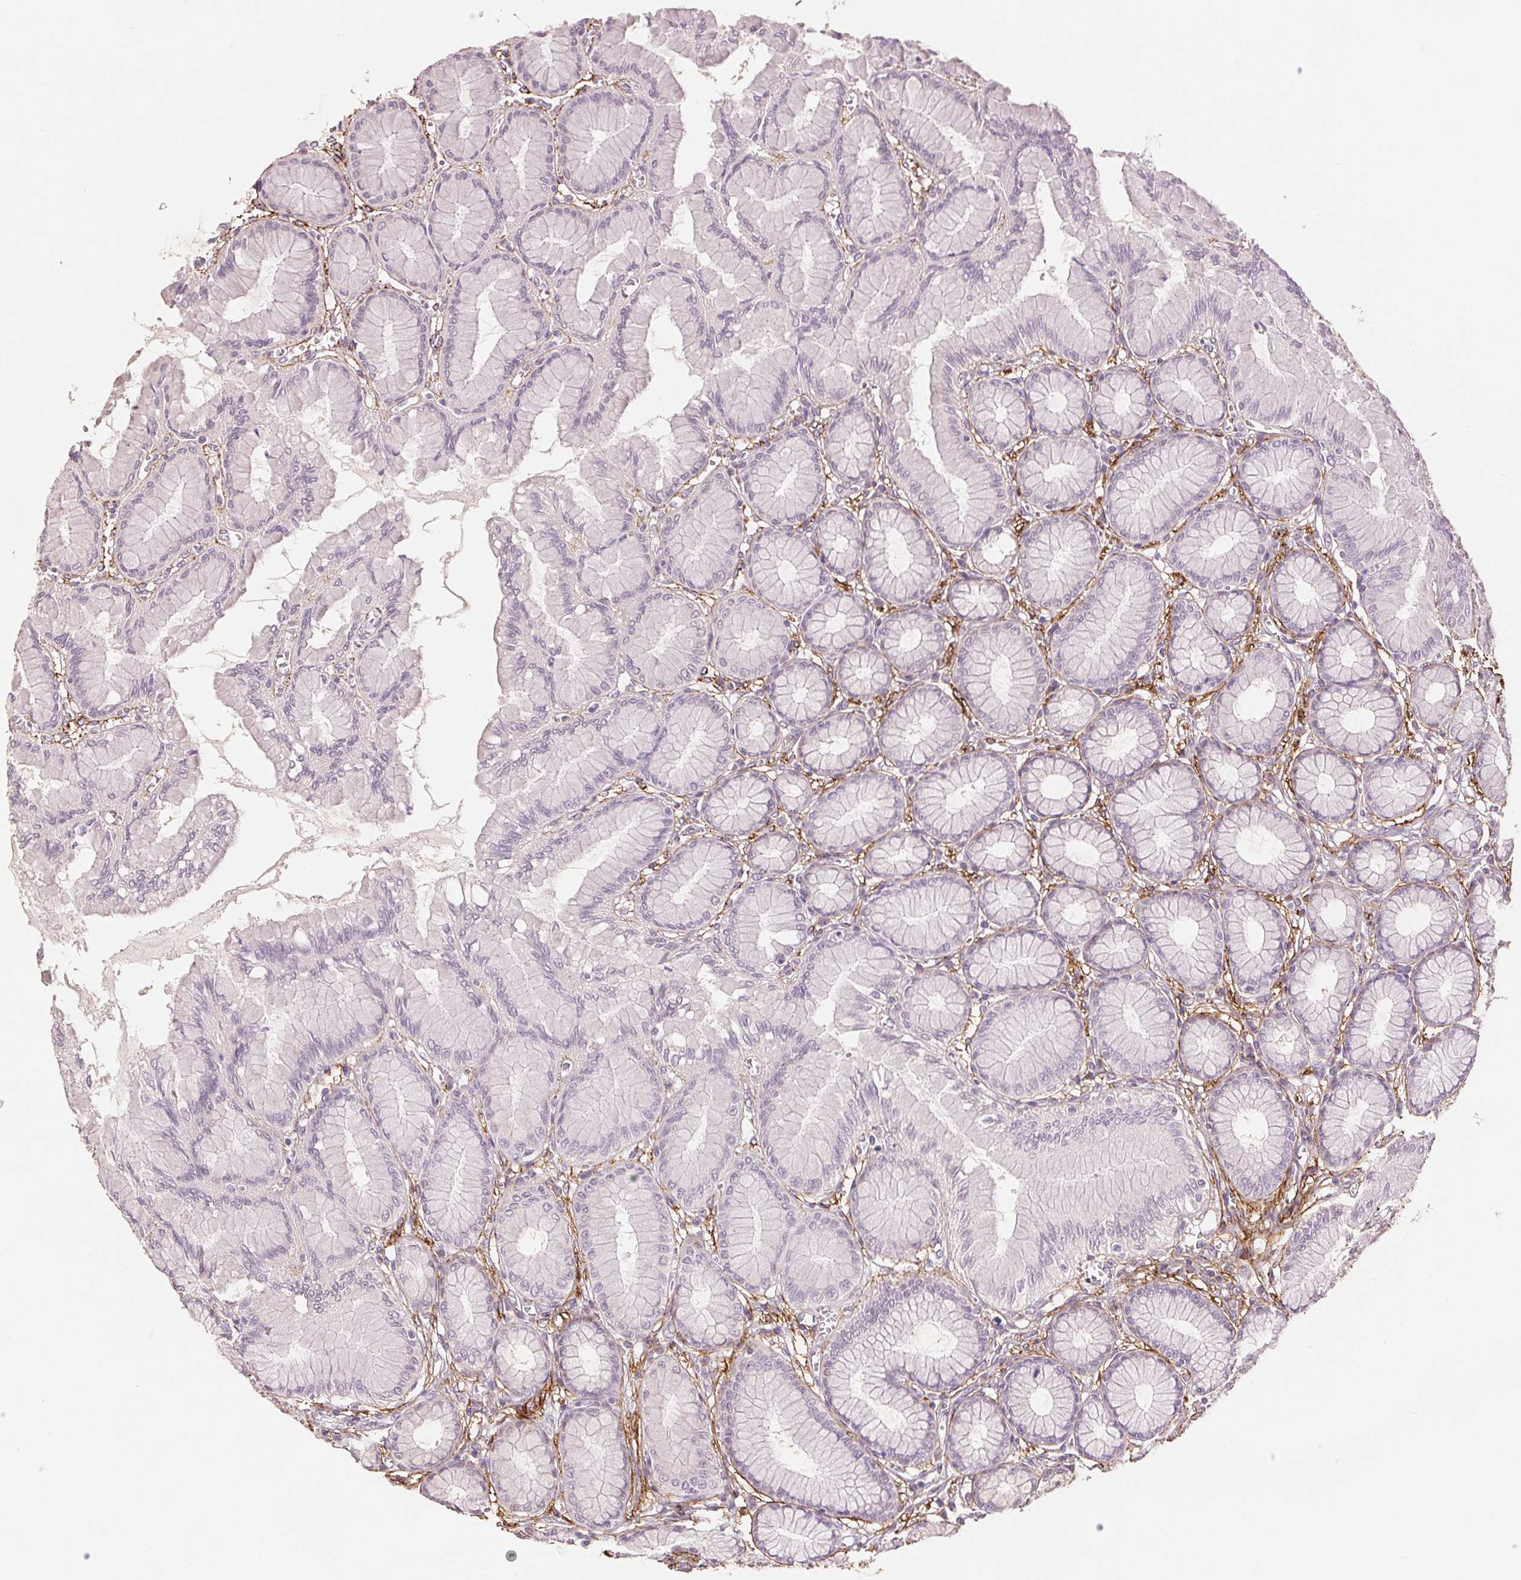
{"staining": {"intensity": "negative", "quantity": "none", "location": "none"}, "tissue": "stomach", "cell_type": "Glandular cells", "image_type": "normal", "snomed": [{"axis": "morphology", "description": "Normal tissue, NOS"}, {"axis": "topography", "description": "Stomach"}, {"axis": "topography", "description": "Stomach, lower"}], "caption": "Glandular cells show no significant staining in benign stomach.", "gene": "FBN1", "patient": {"sex": "male", "age": 76}}